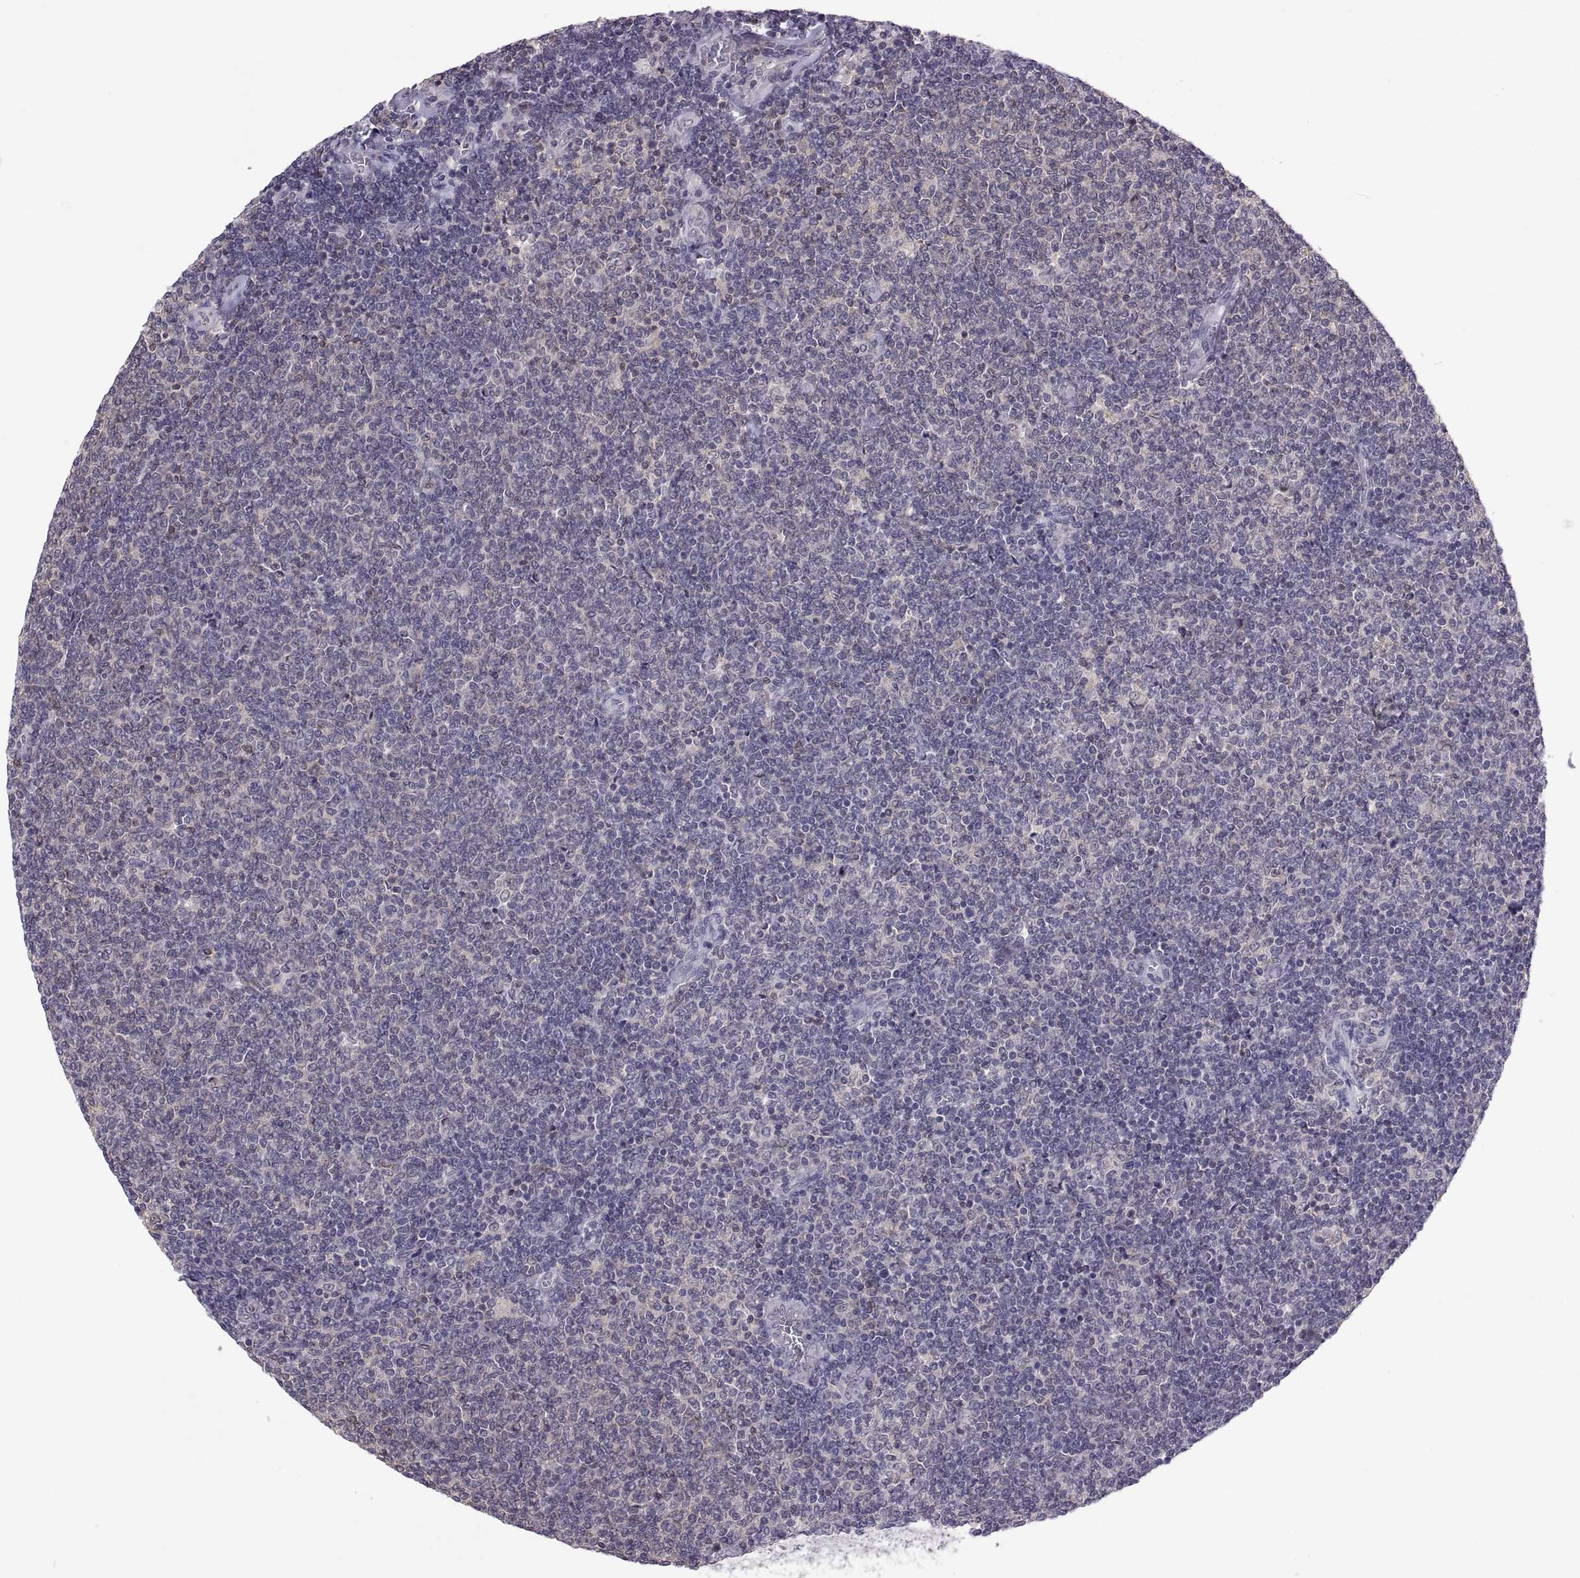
{"staining": {"intensity": "negative", "quantity": "none", "location": "none"}, "tissue": "lymphoma", "cell_type": "Tumor cells", "image_type": "cancer", "snomed": [{"axis": "morphology", "description": "Malignant lymphoma, non-Hodgkin's type, Low grade"}, {"axis": "topography", "description": "Lymph node"}], "caption": "Immunohistochemical staining of human malignant lymphoma, non-Hodgkin's type (low-grade) displays no significant expression in tumor cells.", "gene": "FGF9", "patient": {"sex": "male", "age": 52}}